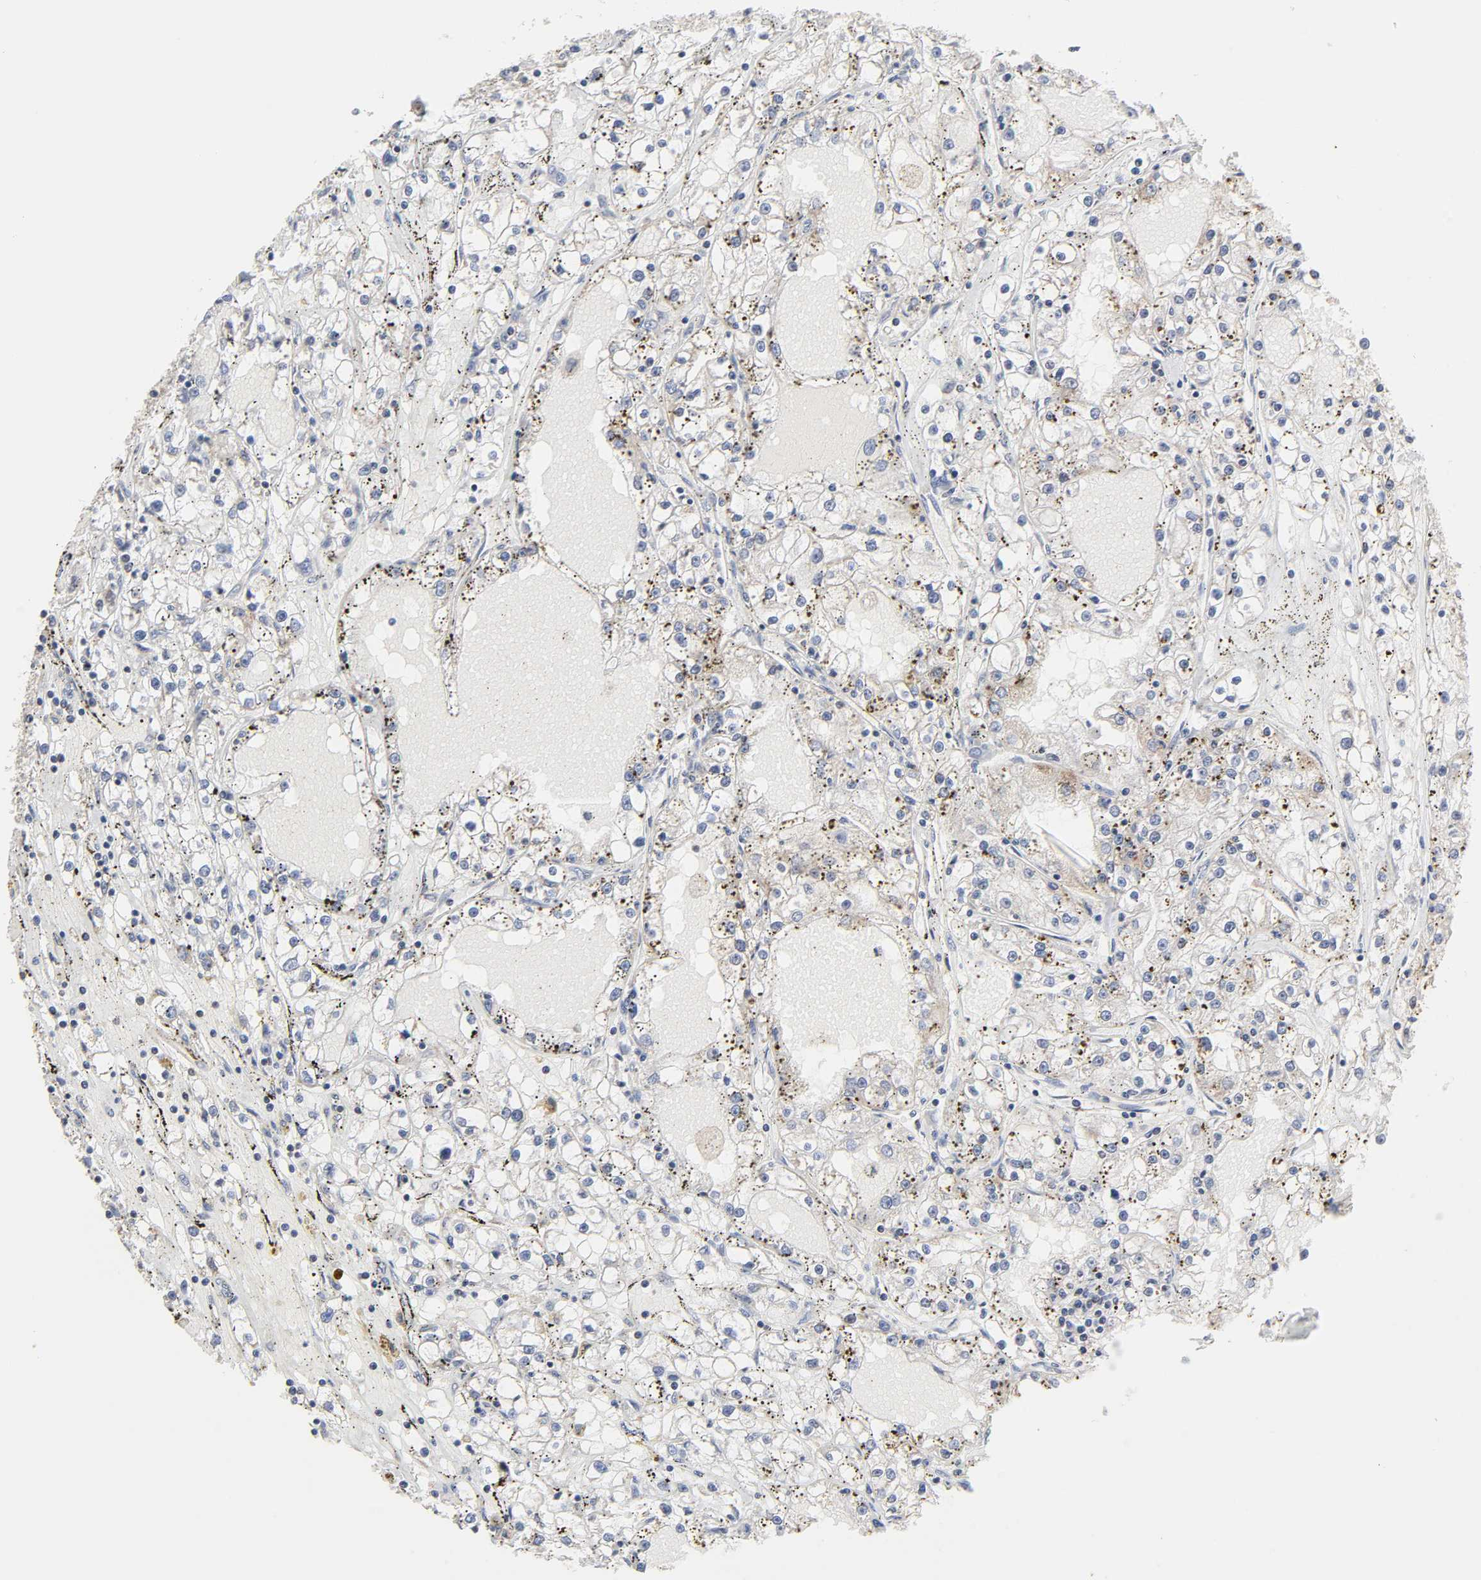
{"staining": {"intensity": "weak", "quantity": "<25%", "location": "cytoplasmic/membranous"}, "tissue": "renal cancer", "cell_type": "Tumor cells", "image_type": "cancer", "snomed": [{"axis": "morphology", "description": "Adenocarcinoma, NOS"}, {"axis": "topography", "description": "Kidney"}], "caption": "An immunohistochemistry photomicrograph of adenocarcinoma (renal) is shown. There is no staining in tumor cells of adenocarcinoma (renal). (DAB immunohistochemistry (IHC), high magnification).", "gene": "AUH", "patient": {"sex": "male", "age": 56}}